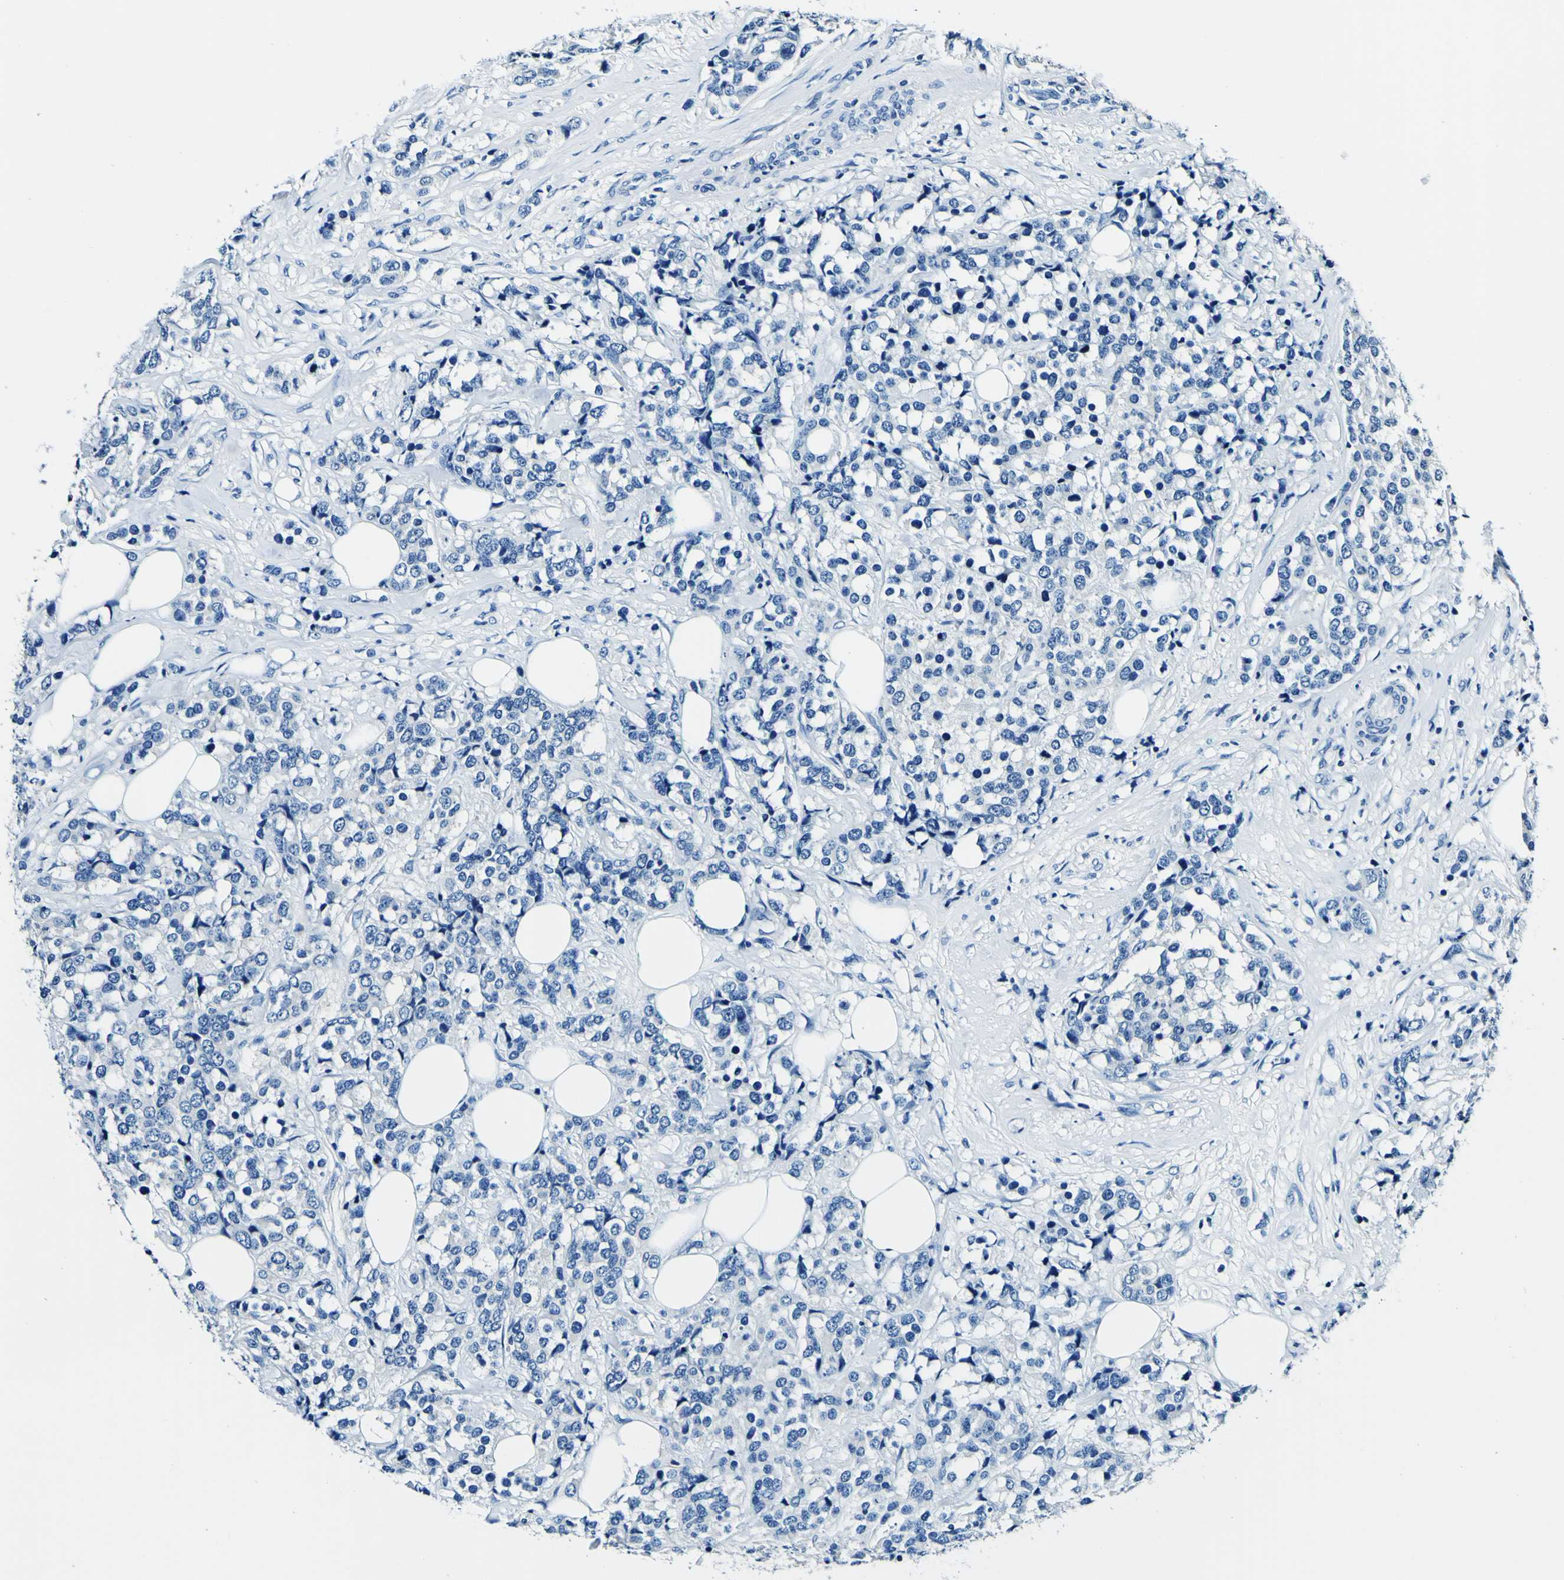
{"staining": {"intensity": "negative", "quantity": "none", "location": "none"}, "tissue": "breast cancer", "cell_type": "Tumor cells", "image_type": "cancer", "snomed": [{"axis": "morphology", "description": "Lobular carcinoma"}, {"axis": "topography", "description": "Breast"}], "caption": "Protein analysis of breast lobular carcinoma reveals no significant staining in tumor cells.", "gene": "RHOT2", "patient": {"sex": "female", "age": 59}}